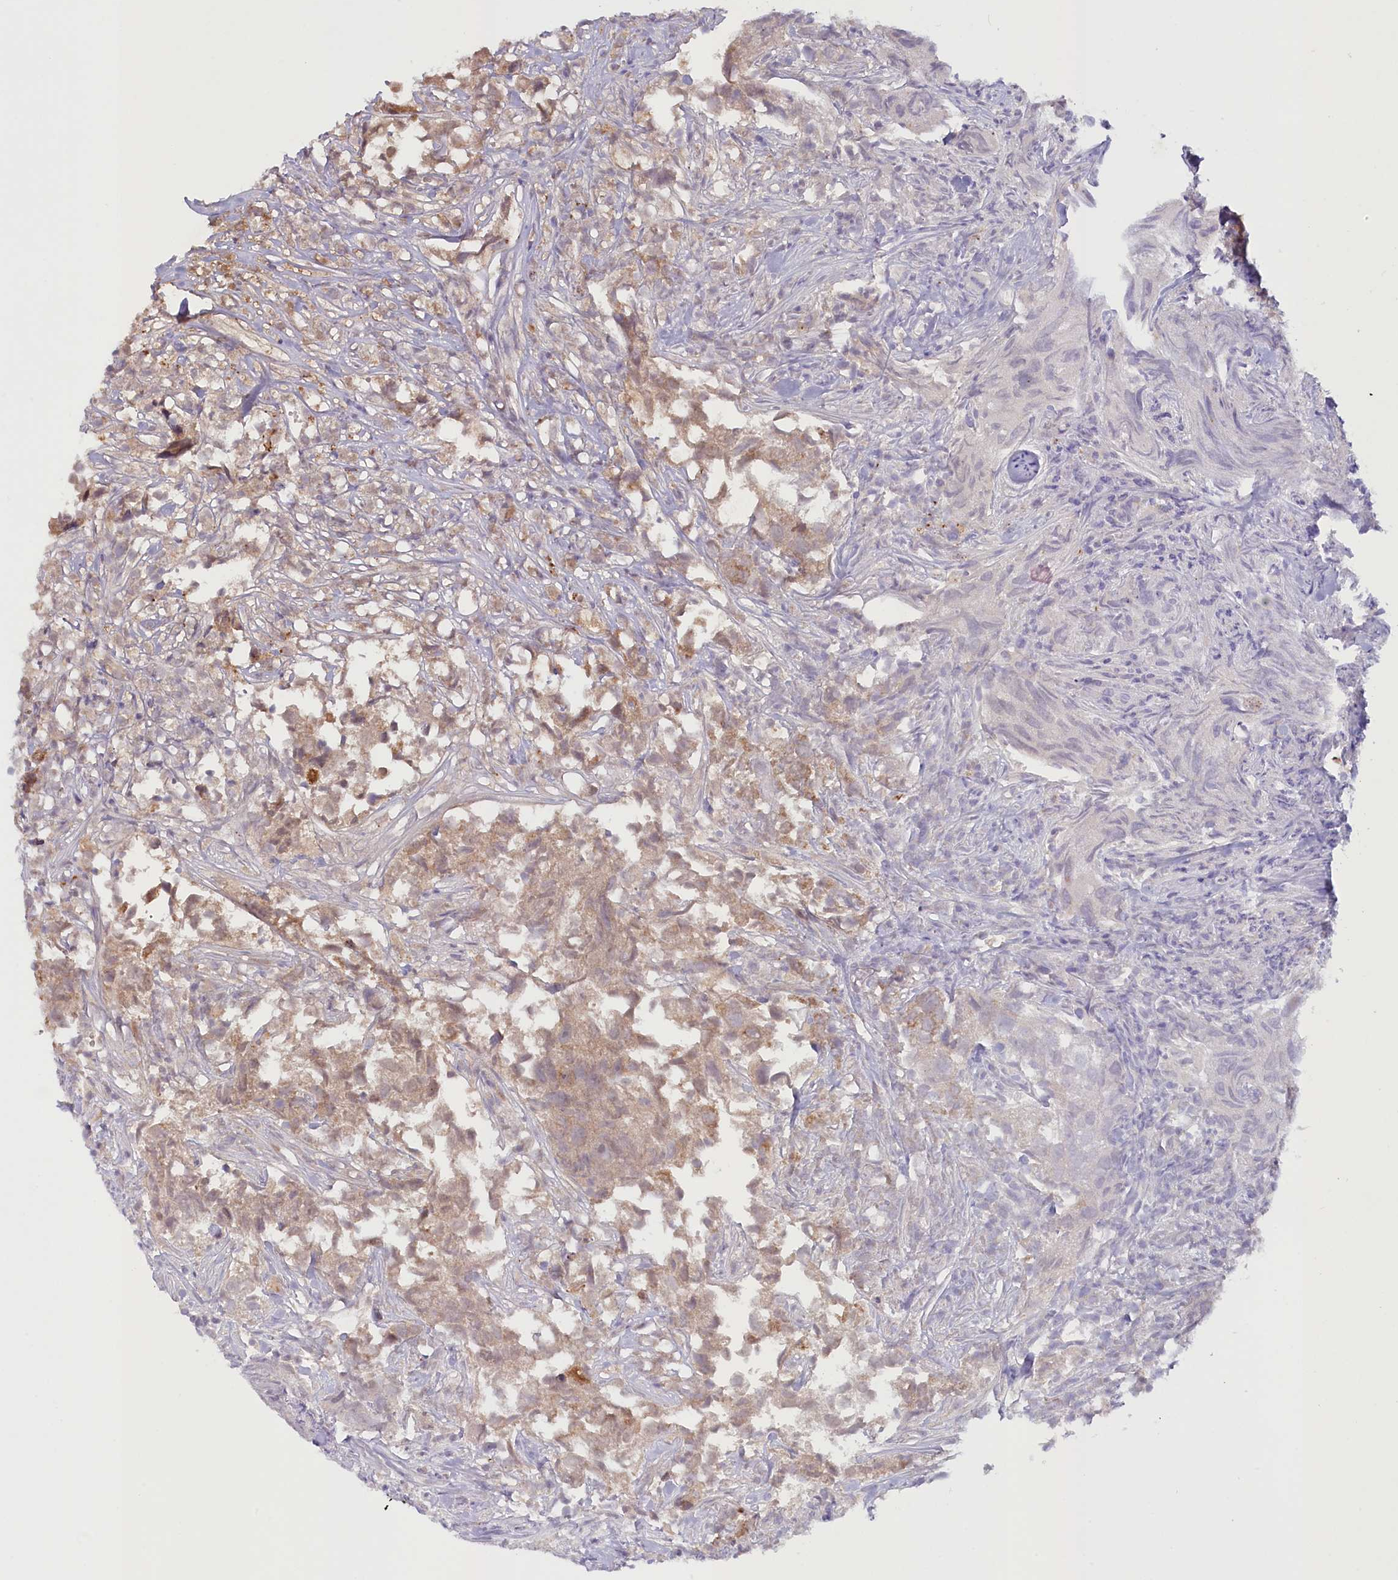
{"staining": {"intensity": "moderate", "quantity": ">75%", "location": "cytoplasmic/membranous"}, "tissue": "urothelial cancer", "cell_type": "Tumor cells", "image_type": "cancer", "snomed": [{"axis": "morphology", "description": "Urothelial carcinoma, High grade"}, {"axis": "topography", "description": "Urinary bladder"}], "caption": "Moderate cytoplasmic/membranous expression is present in approximately >75% of tumor cells in urothelial carcinoma (high-grade).", "gene": "PSAPL1", "patient": {"sex": "female", "age": 75}}